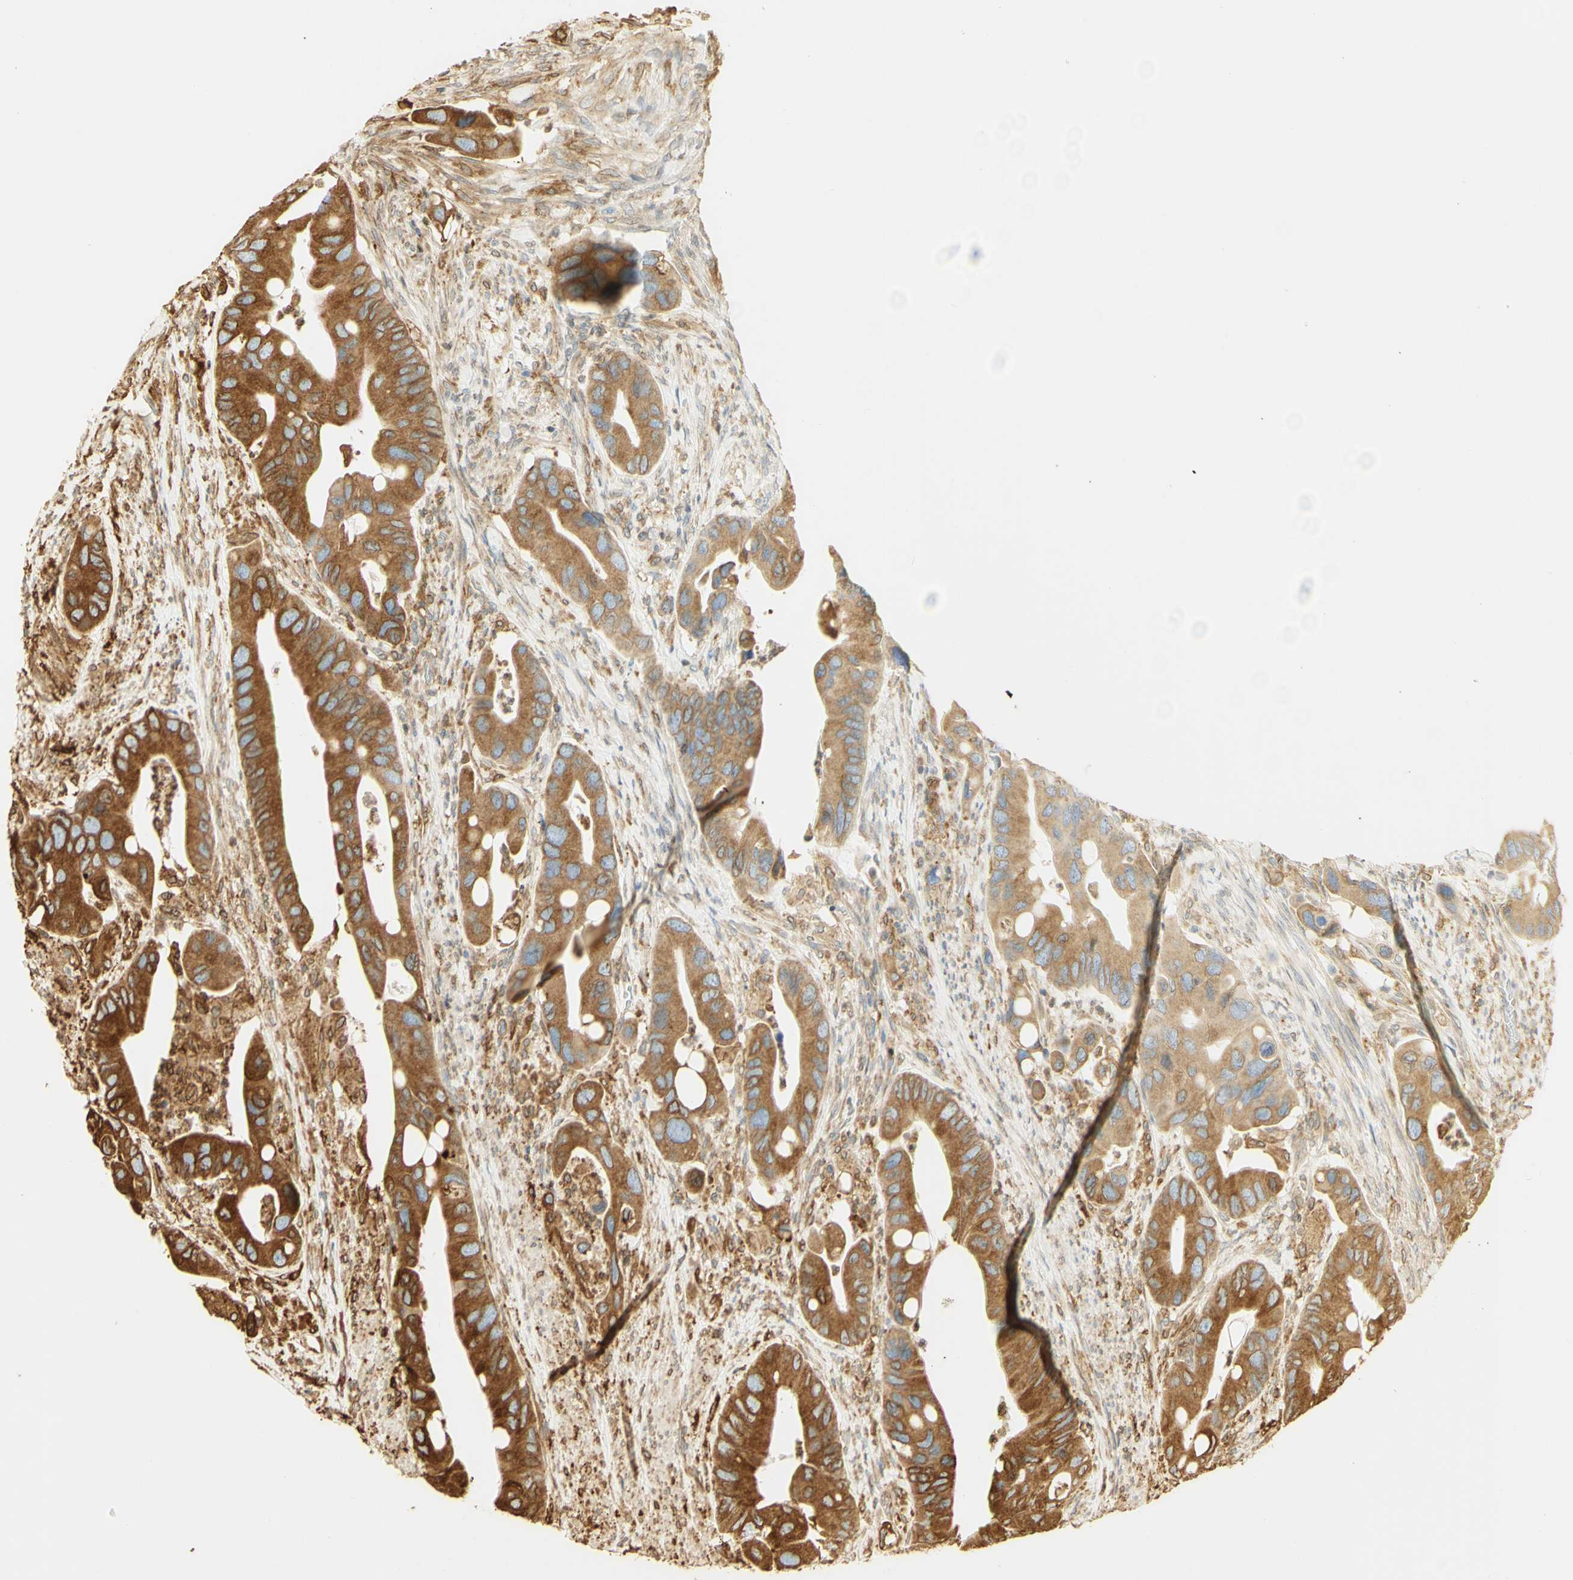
{"staining": {"intensity": "moderate", "quantity": "25%-75%", "location": "cytoplasmic/membranous"}, "tissue": "colorectal cancer", "cell_type": "Tumor cells", "image_type": "cancer", "snomed": [{"axis": "morphology", "description": "Adenocarcinoma, NOS"}, {"axis": "topography", "description": "Rectum"}], "caption": "Colorectal cancer (adenocarcinoma) stained for a protein (brown) reveals moderate cytoplasmic/membranous positive staining in about 25%-75% of tumor cells.", "gene": "CANX", "patient": {"sex": "female", "age": 57}}